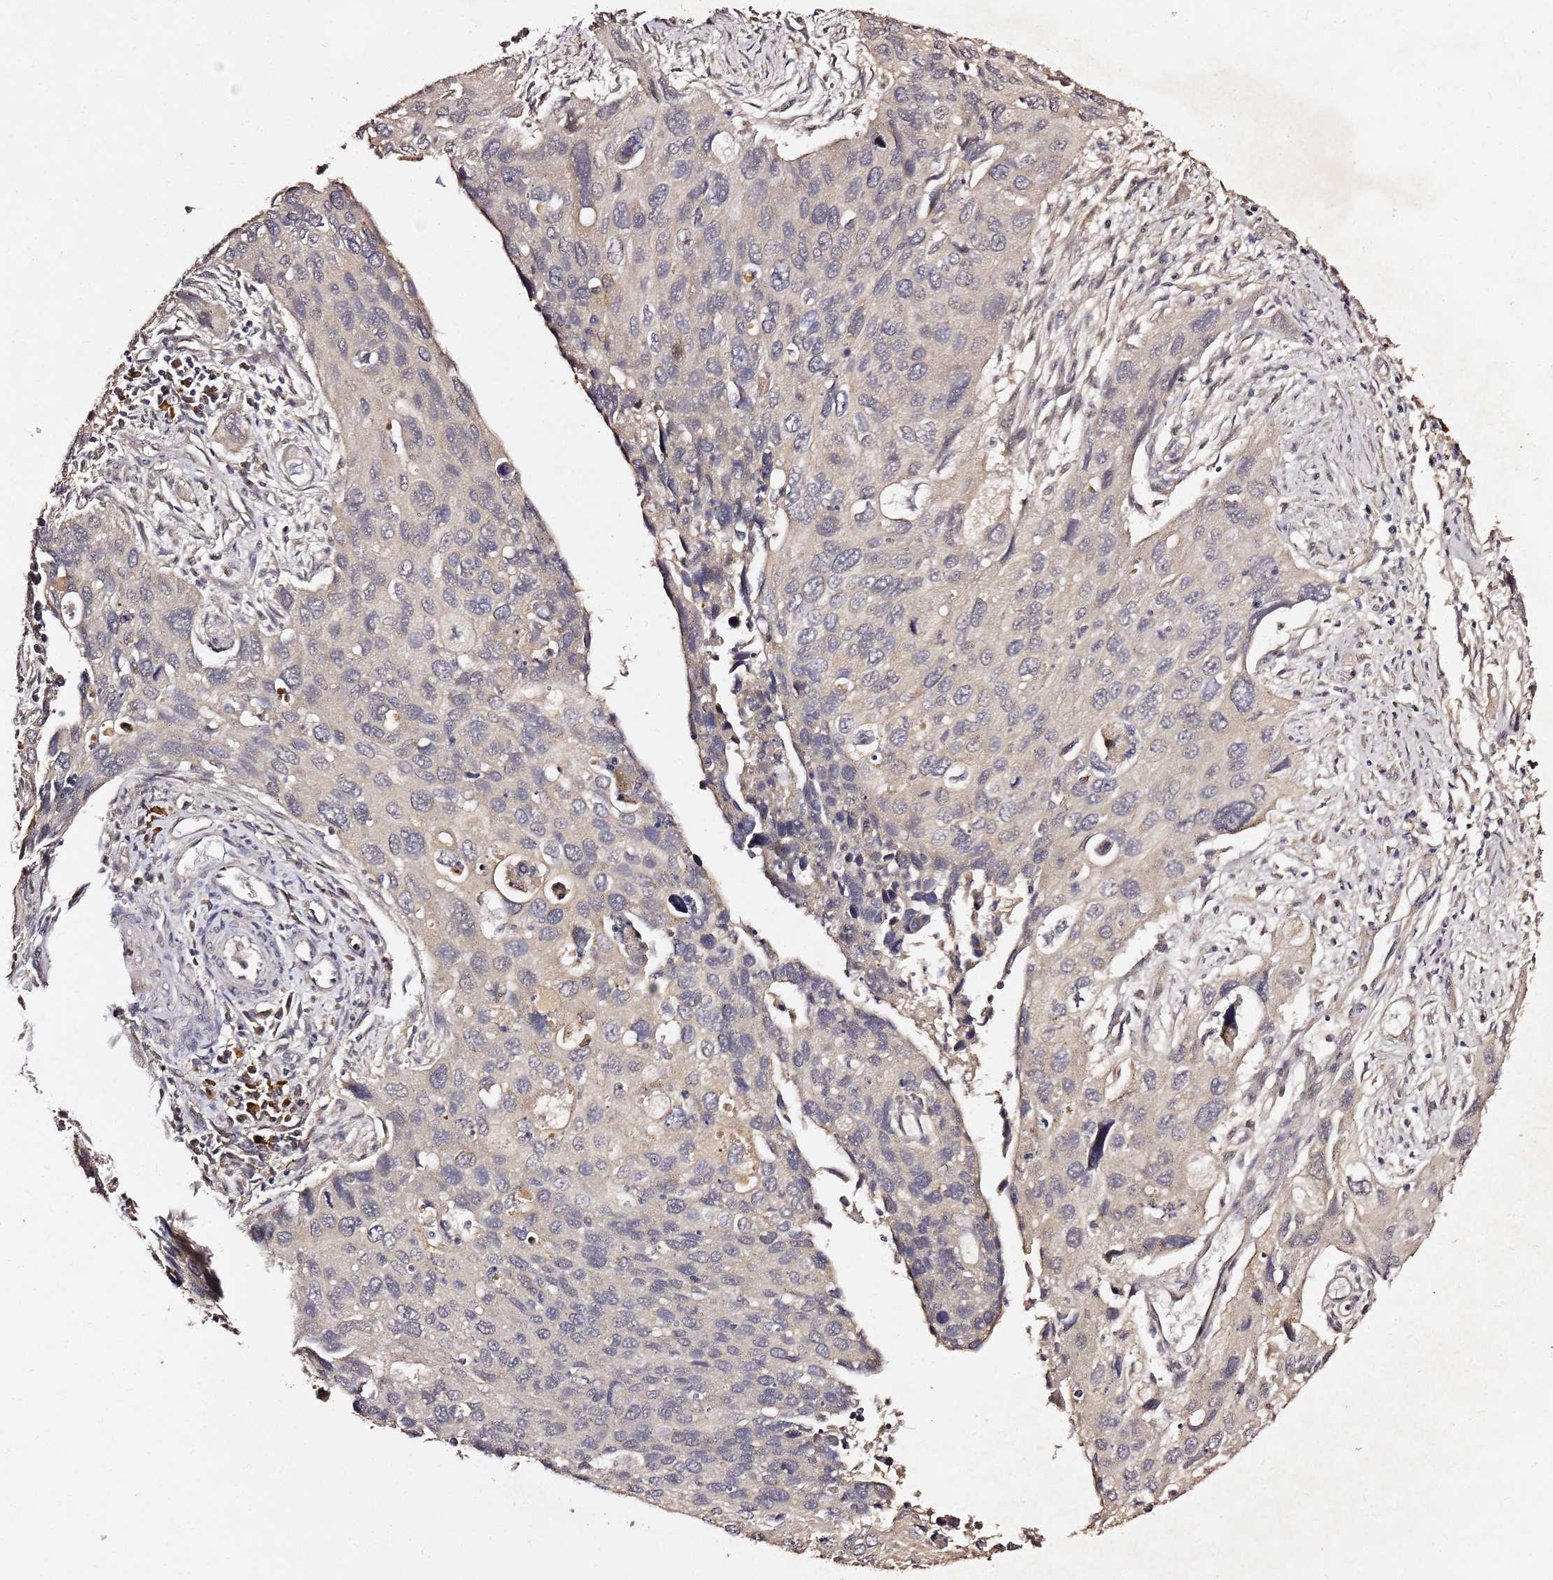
{"staining": {"intensity": "negative", "quantity": "none", "location": "none"}, "tissue": "cervical cancer", "cell_type": "Tumor cells", "image_type": "cancer", "snomed": [{"axis": "morphology", "description": "Squamous cell carcinoma, NOS"}, {"axis": "topography", "description": "Cervix"}], "caption": "Immunohistochemistry image of neoplastic tissue: cervical cancer (squamous cell carcinoma) stained with DAB exhibits no significant protein staining in tumor cells.", "gene": "C6orf136", "patient": {"sex": "female", "age": 55}}